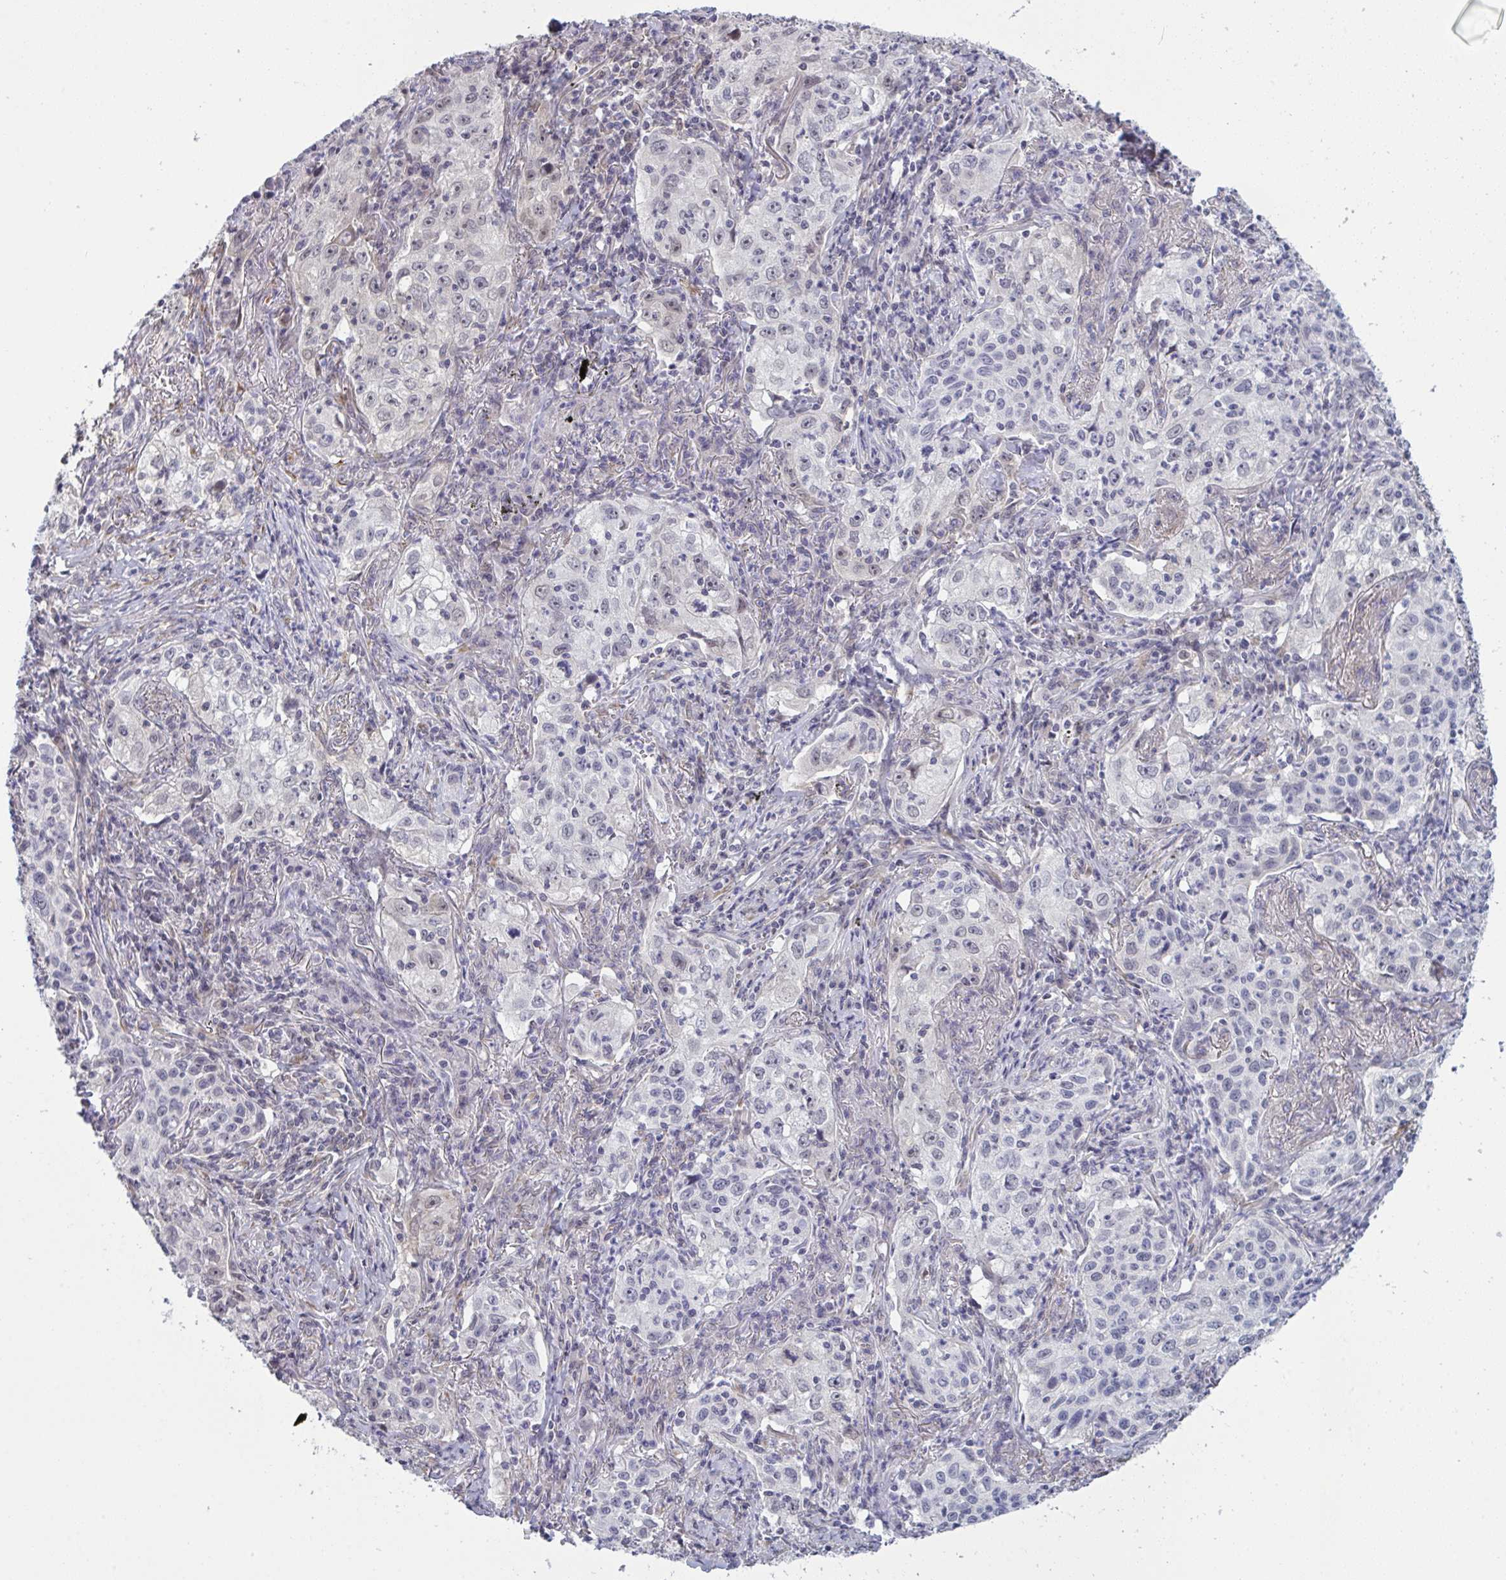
{"staining": {"intensity": "negative", "quantity": "none", "location": "none"}, "tissue": "lung cancer", "cell_type": "Tumor cells", "image_type": "cancer", "snomed": [{"axis": "morphology", "description": "Squamous cell carcinoma, NOS"}, {"axis": "topography", "description": "Lung"}], "caption": "DAB immunohistochemical staining of lung cancer exhibits no significant positivity in tumor cells. Nuclei are stained in blue.", "gene": "ZNF784", "patient": {"sex": "male", "age": 71}}